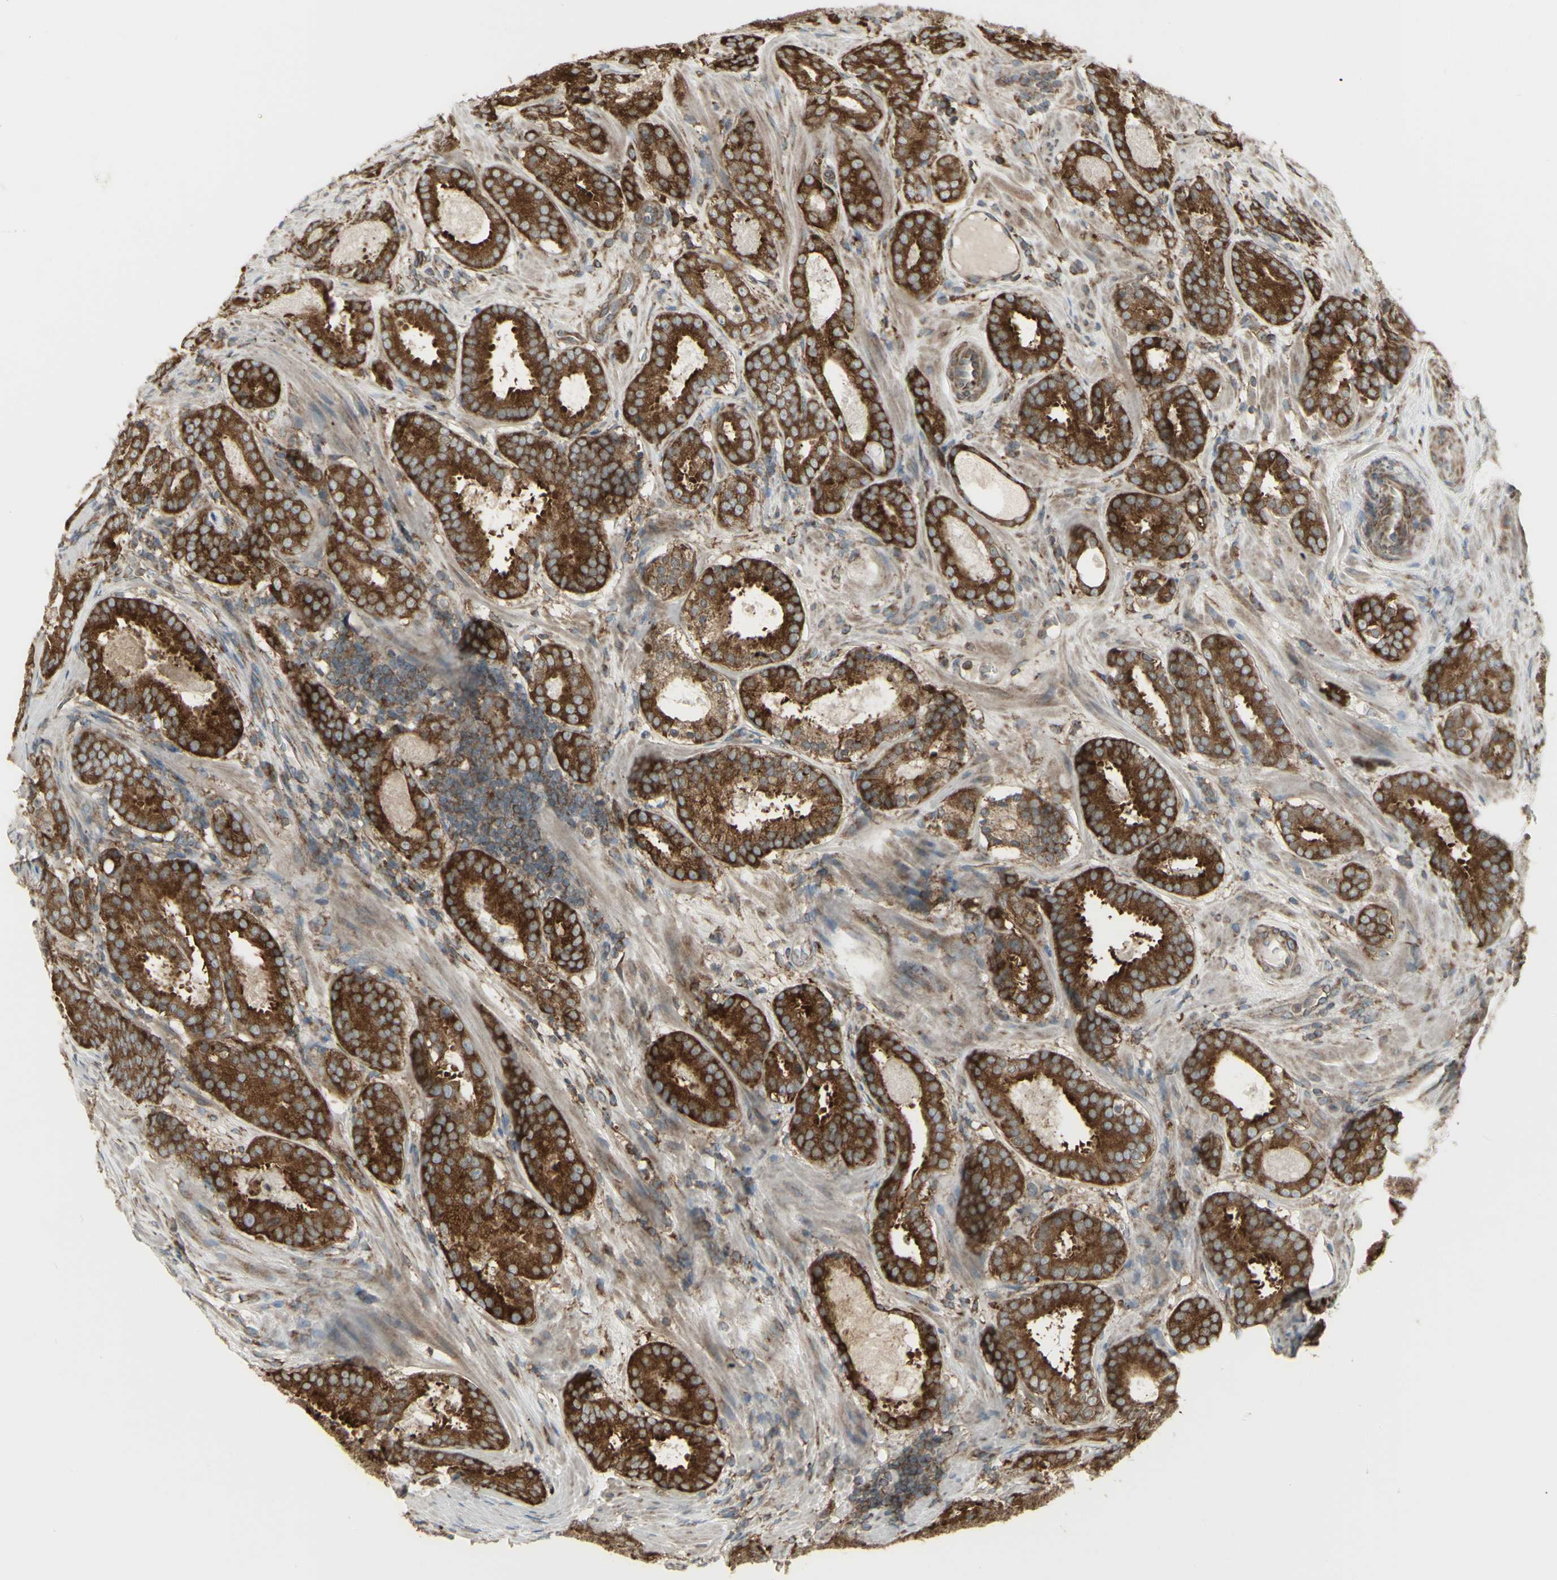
{"staining": {"intensity": "strong", "quantity": ">75%", "location": "cytoplasmic/membranous"}, "tissue": "prostate cancer", "cell_type": "Tumor cells", "image_type": "cancer", "snomed": [{"axis": "morphology", "description": "Adenocarcinoma, Low grade"}, {"axis": "topography", "description": "Prostate"}], "caption": "Immunohistochemical staining of human prostate cancer (adenocarcinoma (low-grade)) exhibits high levels of strong cytoplasmic/membranous protein staining in about >75% of tumor cells. (DAB (3,3'-diaminobenzidine) IHC, brown staining for protein, blue staining for nuclei).", "gene": "FKBP3", "patient": {"sex": "male", "age": 69}}